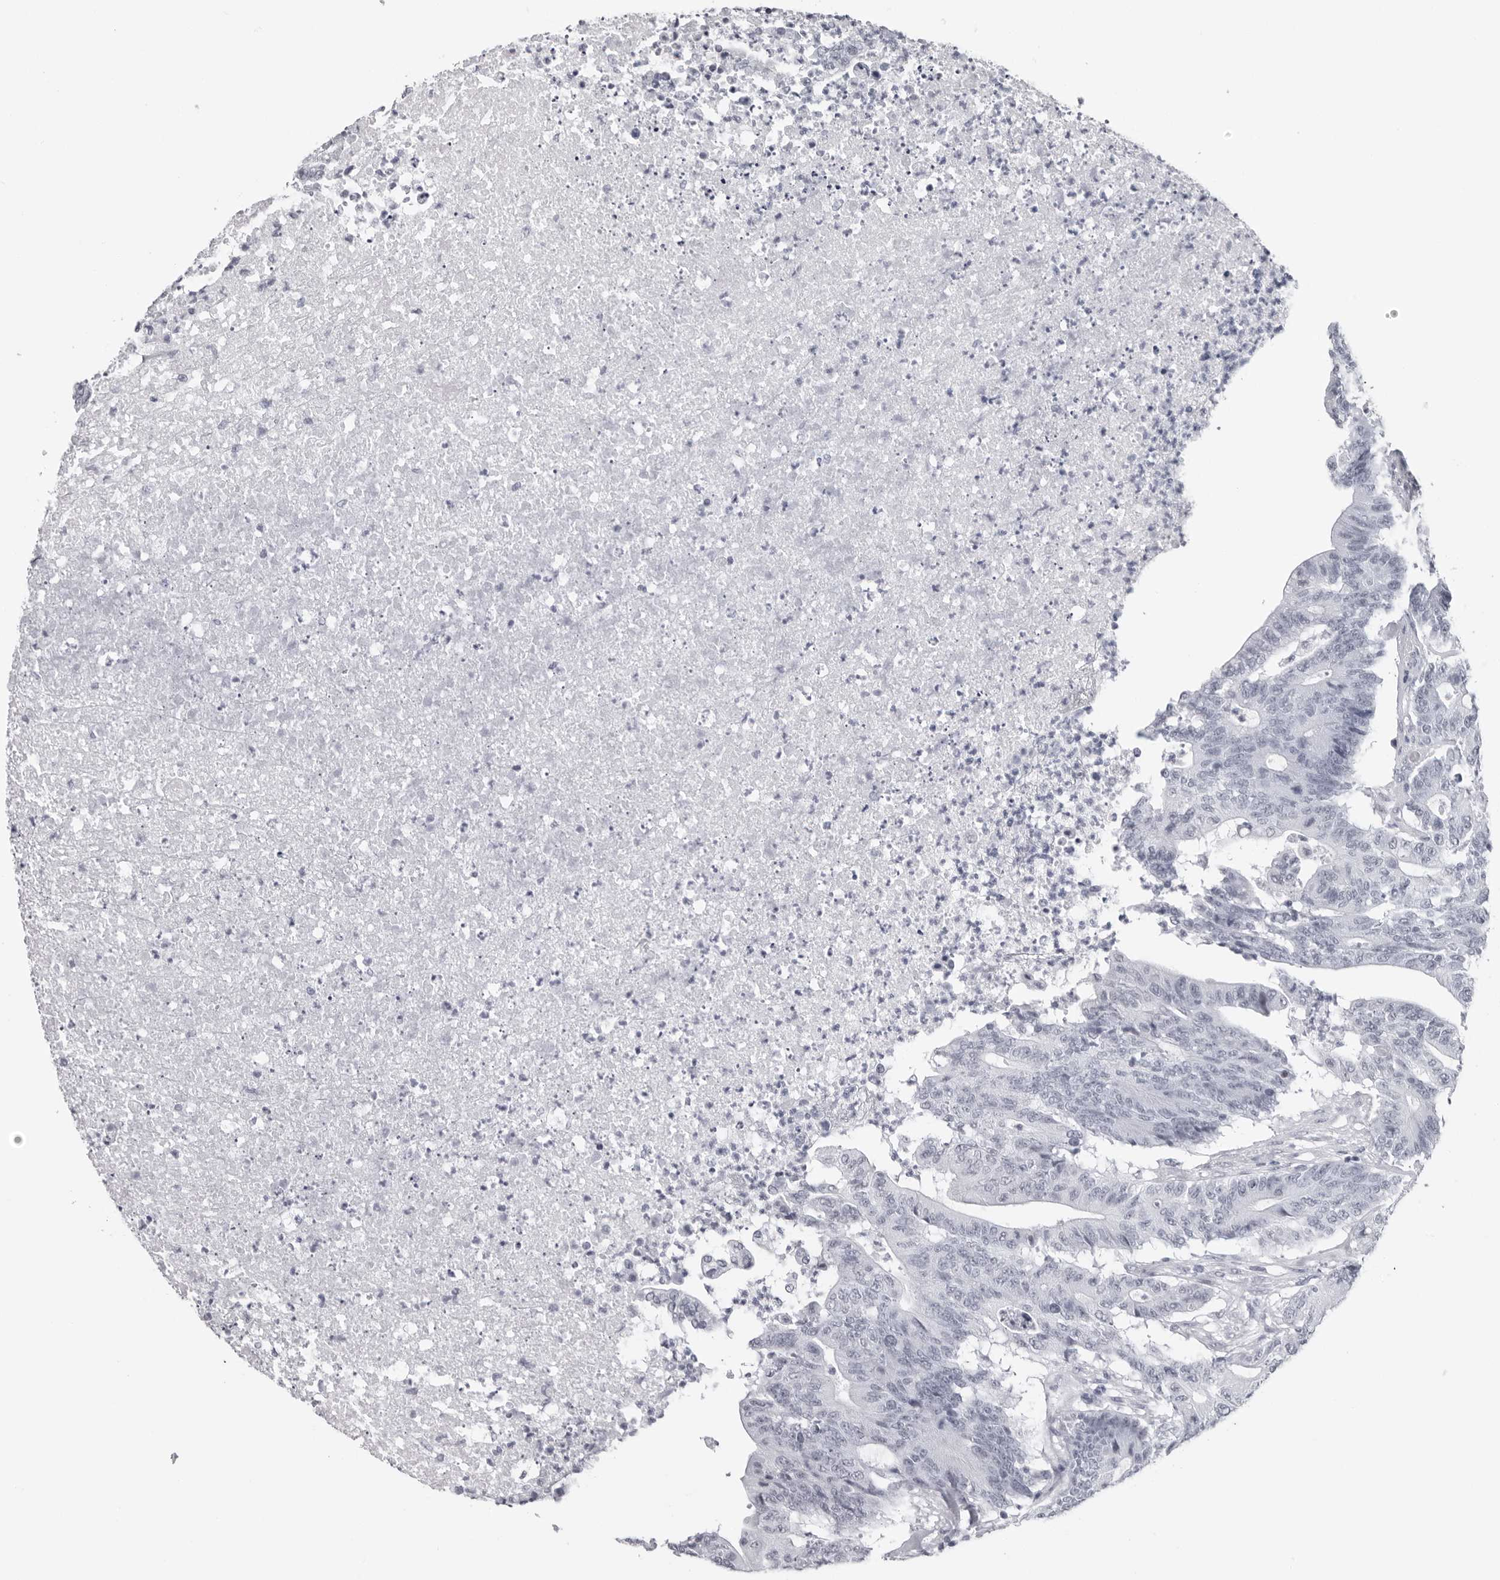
{"staining": {"intensity": "negative", "quantity": "none", "location": "none"}, "tissue": "colorectal cancer", "cell_type": "Tumor cells", "image_type": "cancer", "snomed": [{"axis": "morphology", "description": "Adenocarcinoma, NOS"}, {"axis": "topography", "description": "Colon"}], "caption": "There is no significant expression in tumor cells of colorectal cancer (adenocarcinoma). (DAB (3,3'-diaminobenzidine) immunohistochemistry, high magnification).", "gene": "ESPN", "patient": {"sex": "female", "age": 84}}